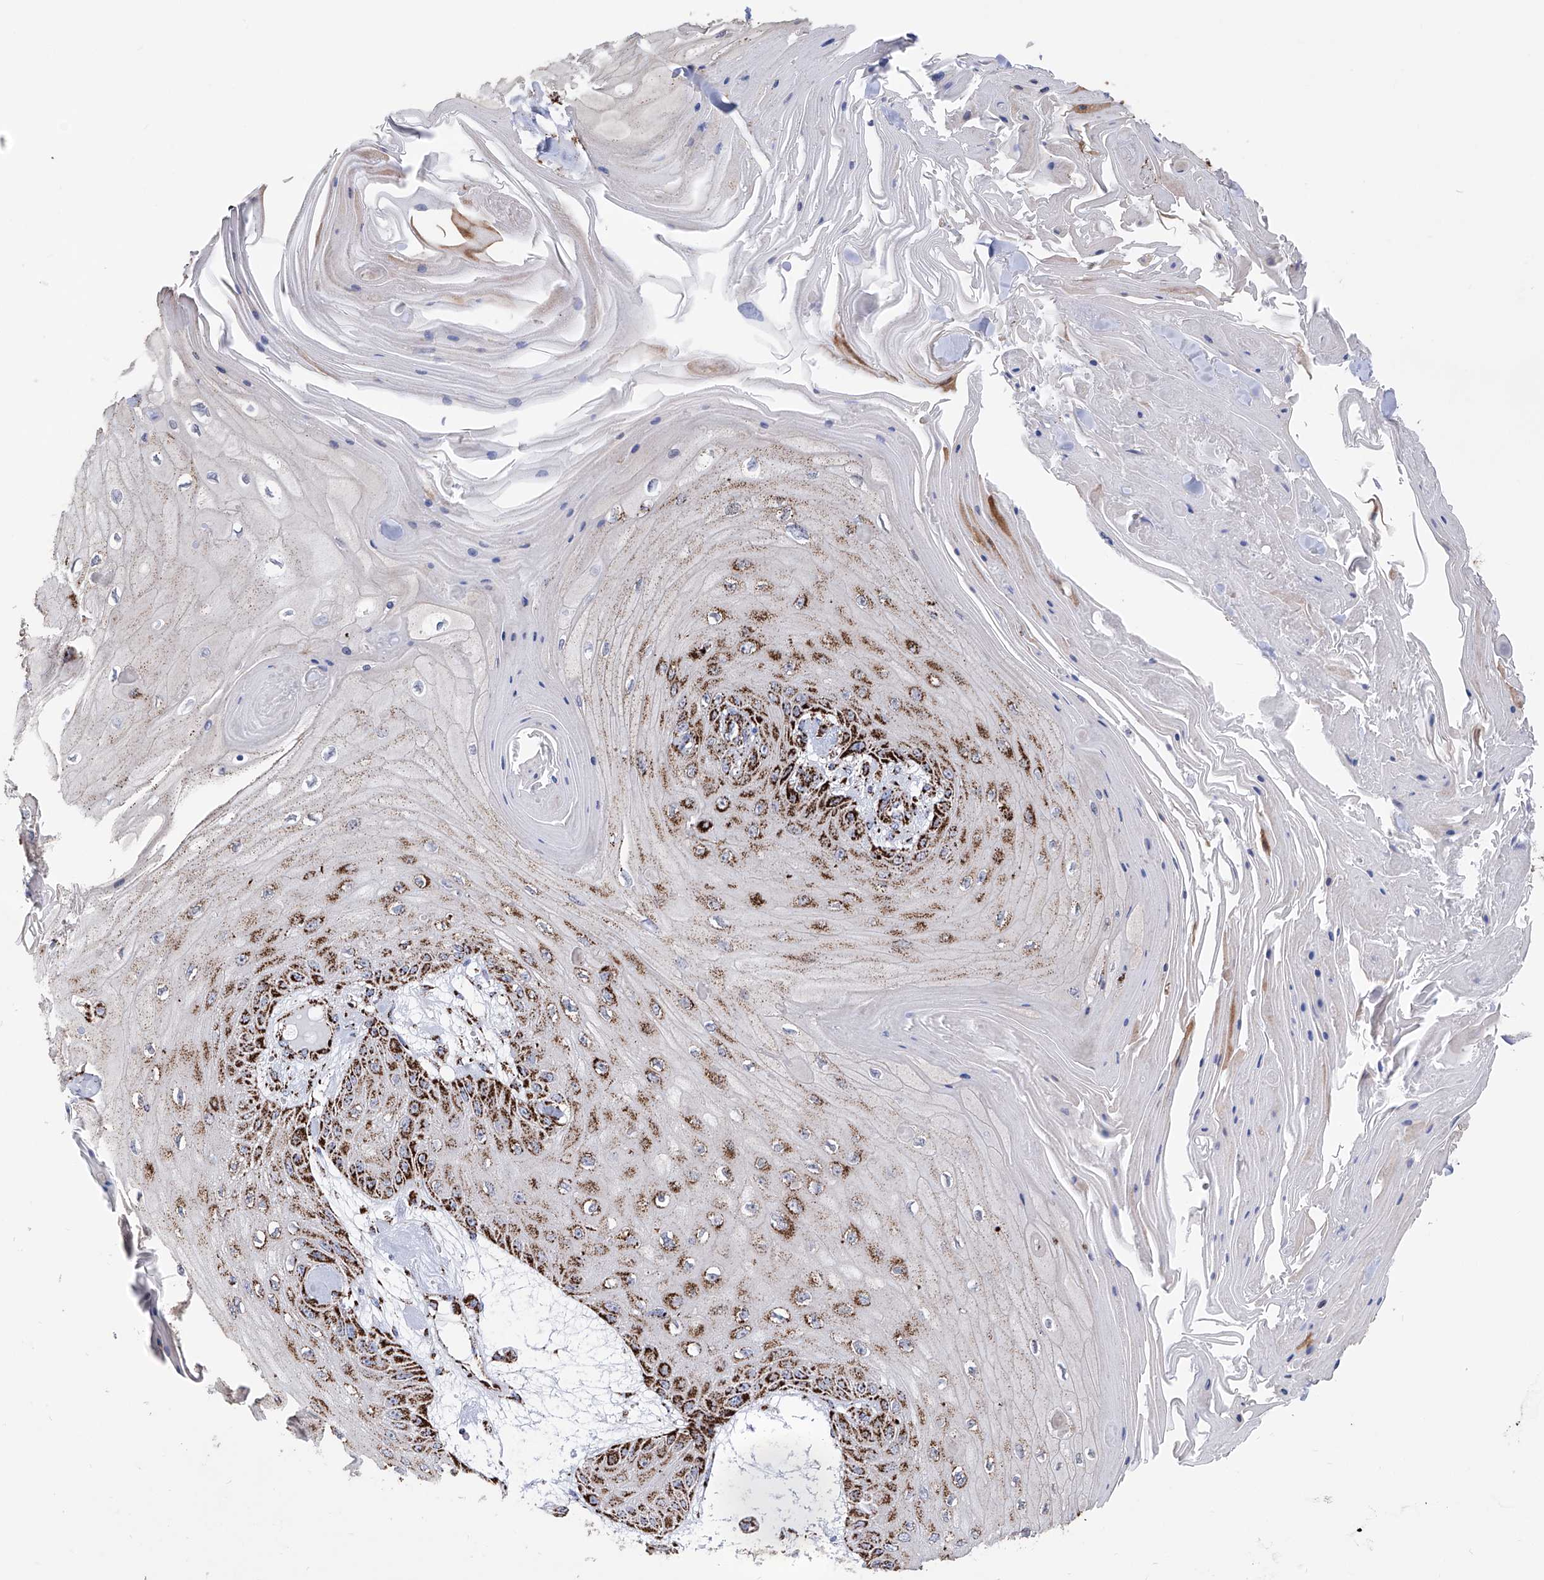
{"staining": {"intensity": "strong", "quantity": "25%-75%", "location": "cytoplasmic/membranous"}, "tissue": "skin cancer", "cell_type": "Tumor cells", "image_type": "cancer", "snomed": [{"axis": "morphology", "description": "Squamous cell carcinoma, NOS"}, {"axis": "topography", "description": "Skin"}], "caption": "Immunohistochemical staining of human skin cancer exhibits high levels of strong cytoplasmic/membranous expression in approximately 25%-75% of tumor cells.", "gene": "ATP5PF", "patient": {"sex": "male", "age": 74}}